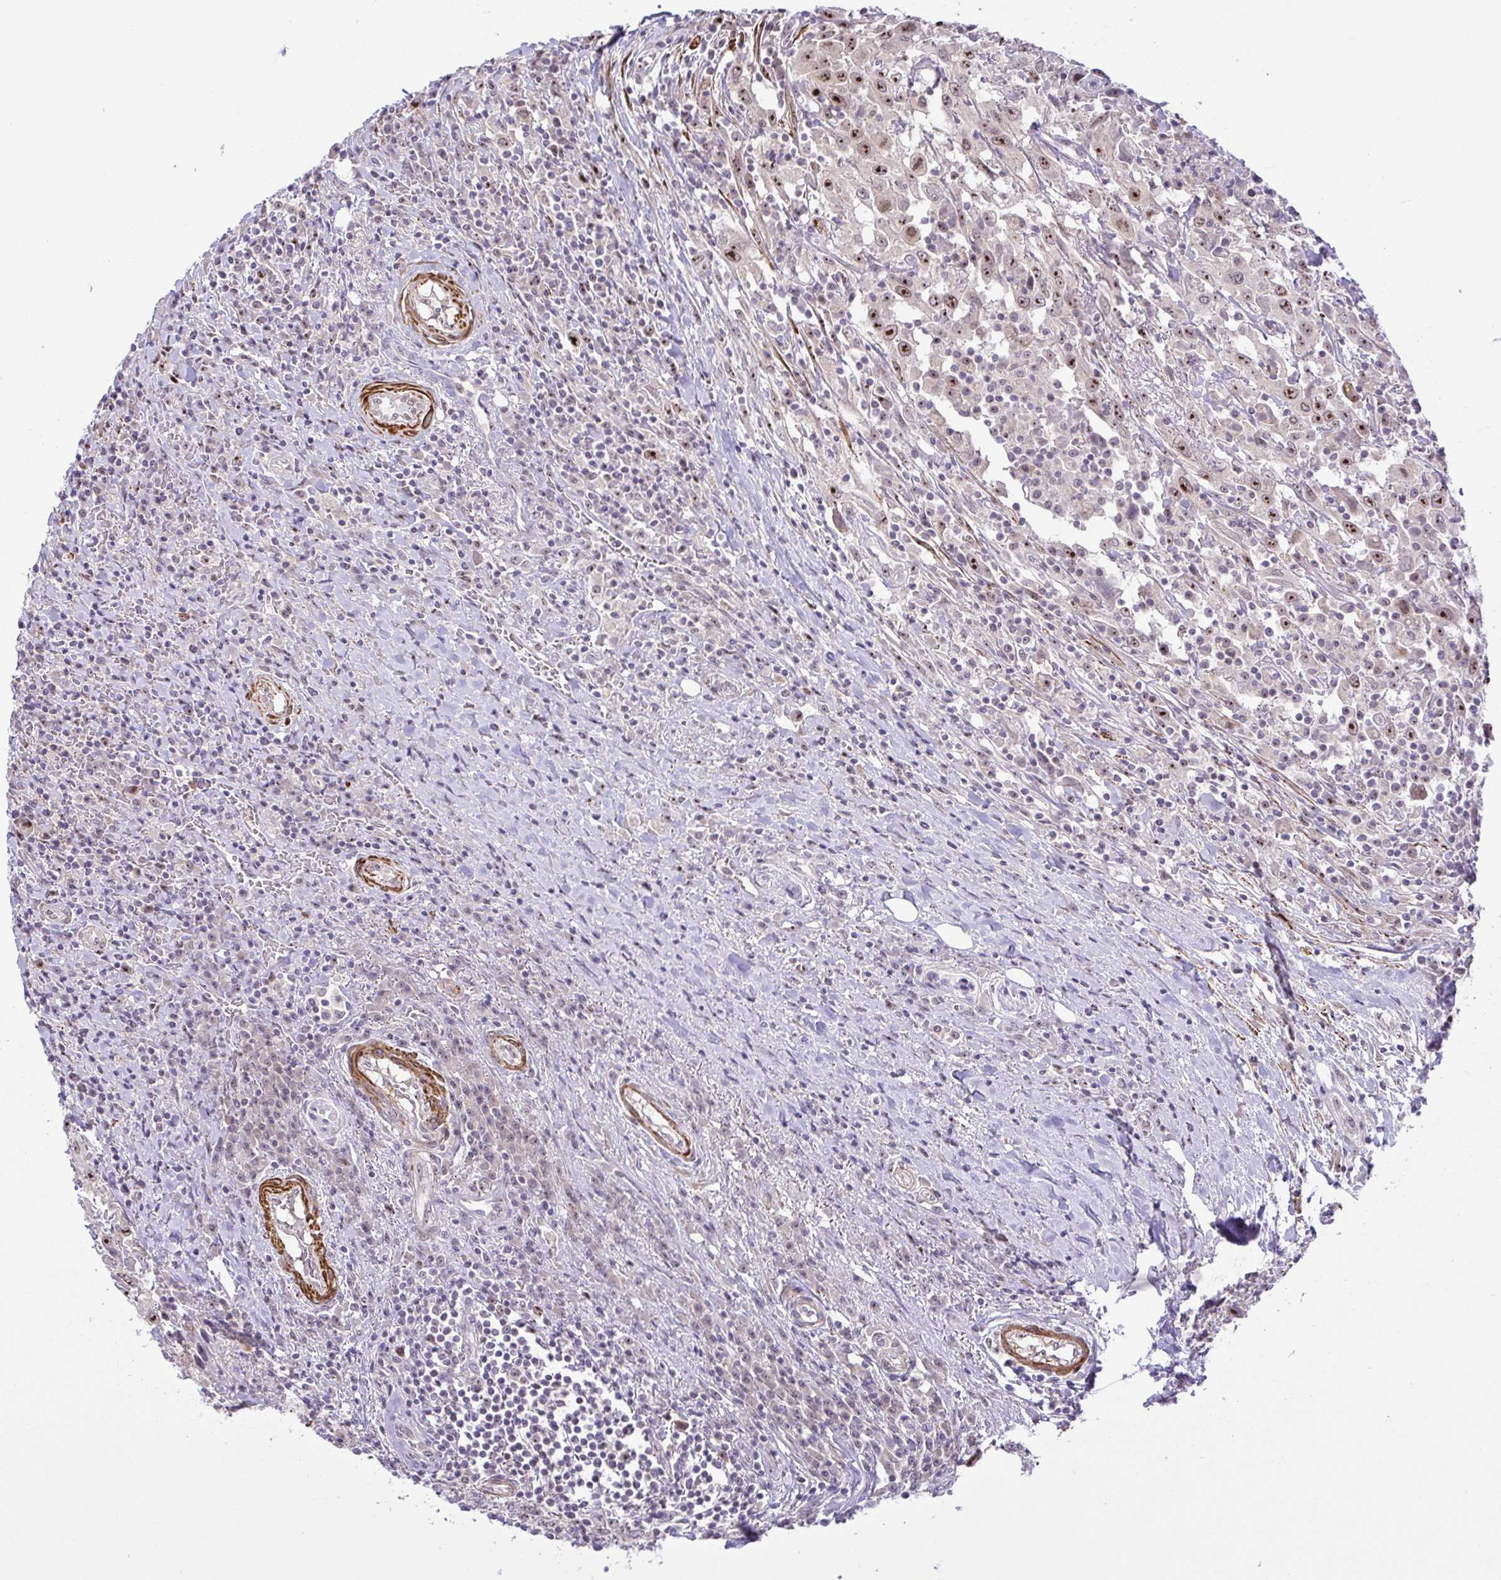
{"staining": {"intensity": "moderate", "quantity": "25%-75%", "location": "nuclear"}, "tissue": "urothelial cancer", "cell_type": "Tumor cells", "image_type": "cancer", "snomed": [{"axis": "morphology", "description": "Urothelial carcinoma, High grade"}, {"axis": "topography", "description": "Urinary bladder"}], "caption": "Brown immunohistochemical staining in urothelial carcinoma (high-grade) shows moderate nuclear staining in approximately 25%-75% of tumor cells.", "gene": "RSL24D1", "patient": {"sex": "male", "age": 61}}